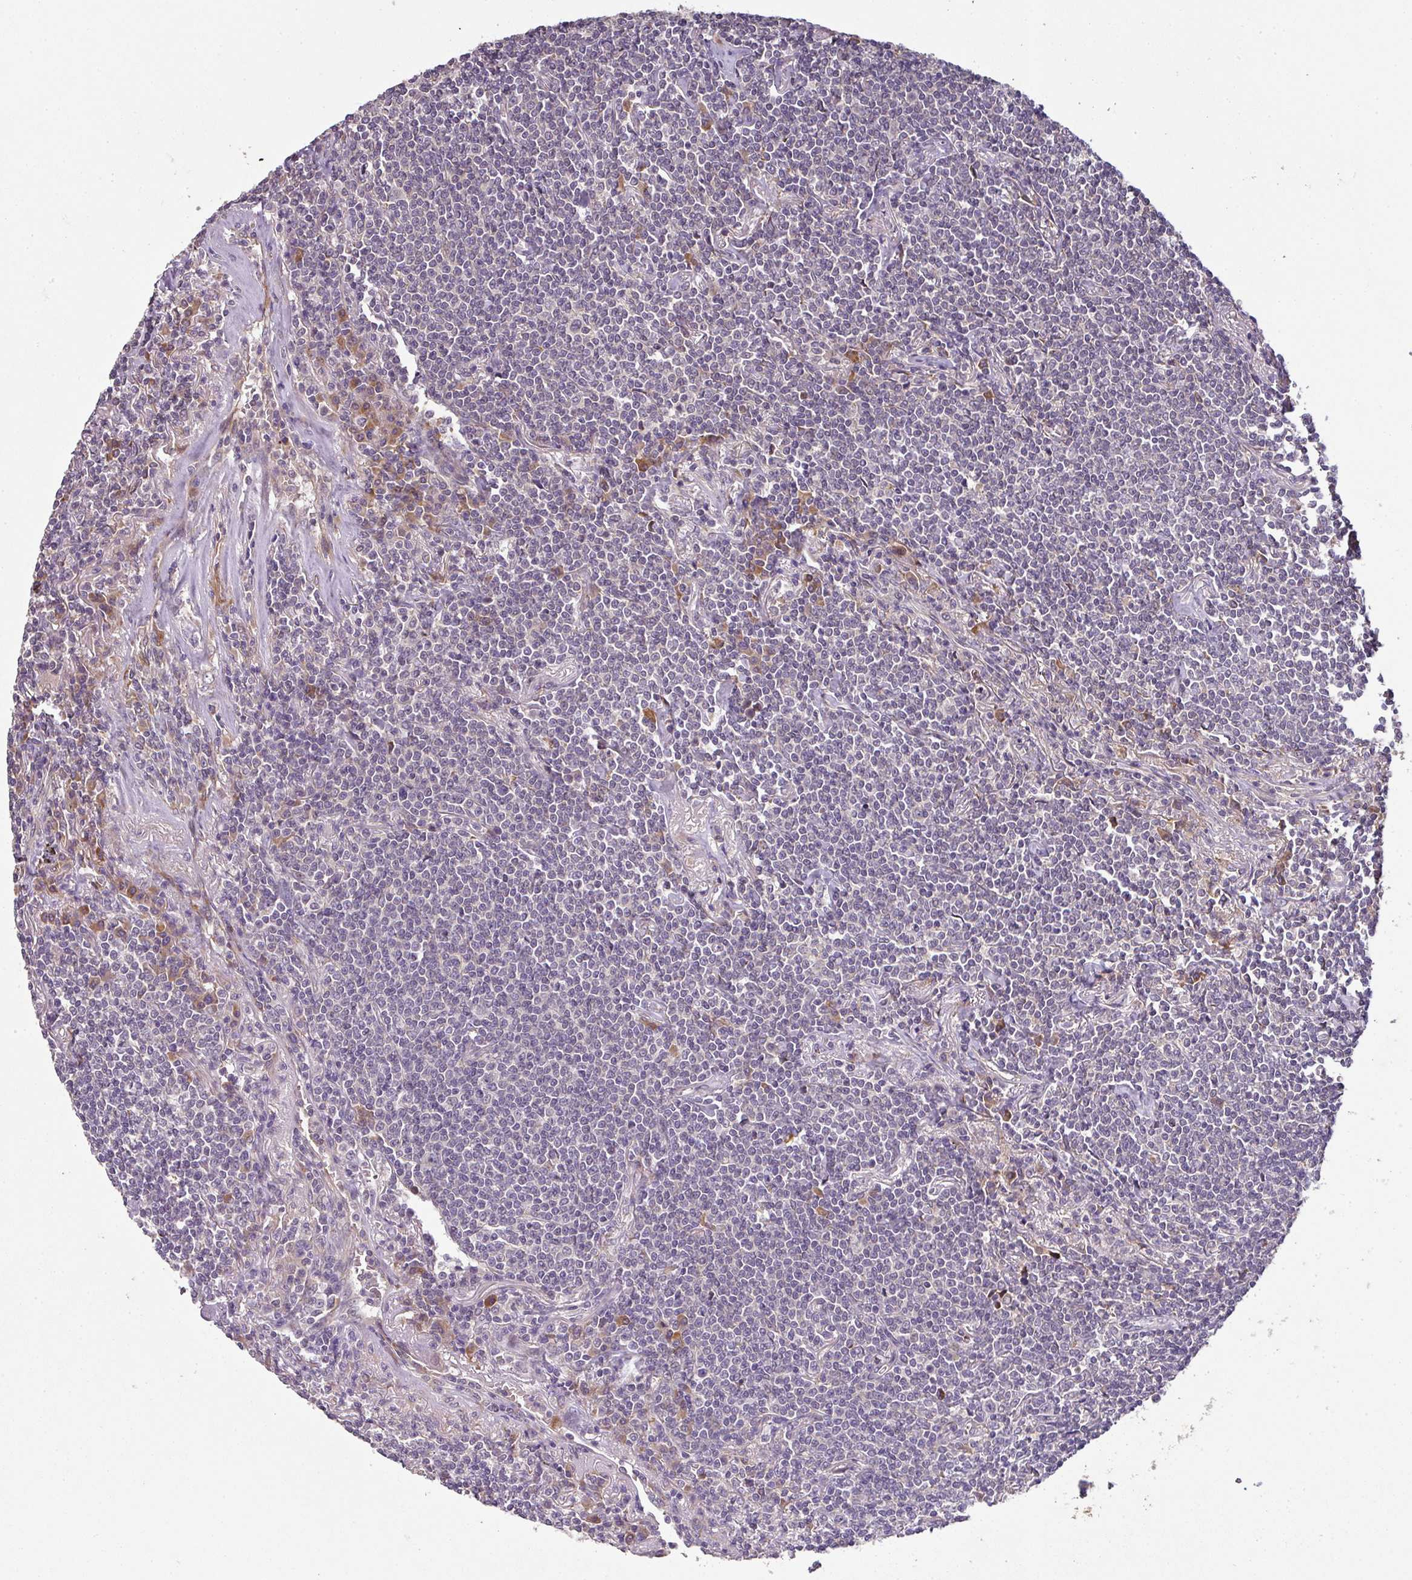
{"staining": {"intensity": "negative", "quantity": "none", "location": "none"}, "tissue": "lymphoma", "cell_type": "Tumor cells", "image_type": "cancer", "snomed": [{"axis": "morphology", "description": "Malignant lymphoma, non-Hodgkin's type, Low grade"}, {"axis": "topography", "description": "Lung"}], "caption": "Immunohistochemistry of lymphoma demonstrates no staining in tumor cells.", "gene": "SPCS3", "patient": {"sex": "female", "age": 71}}